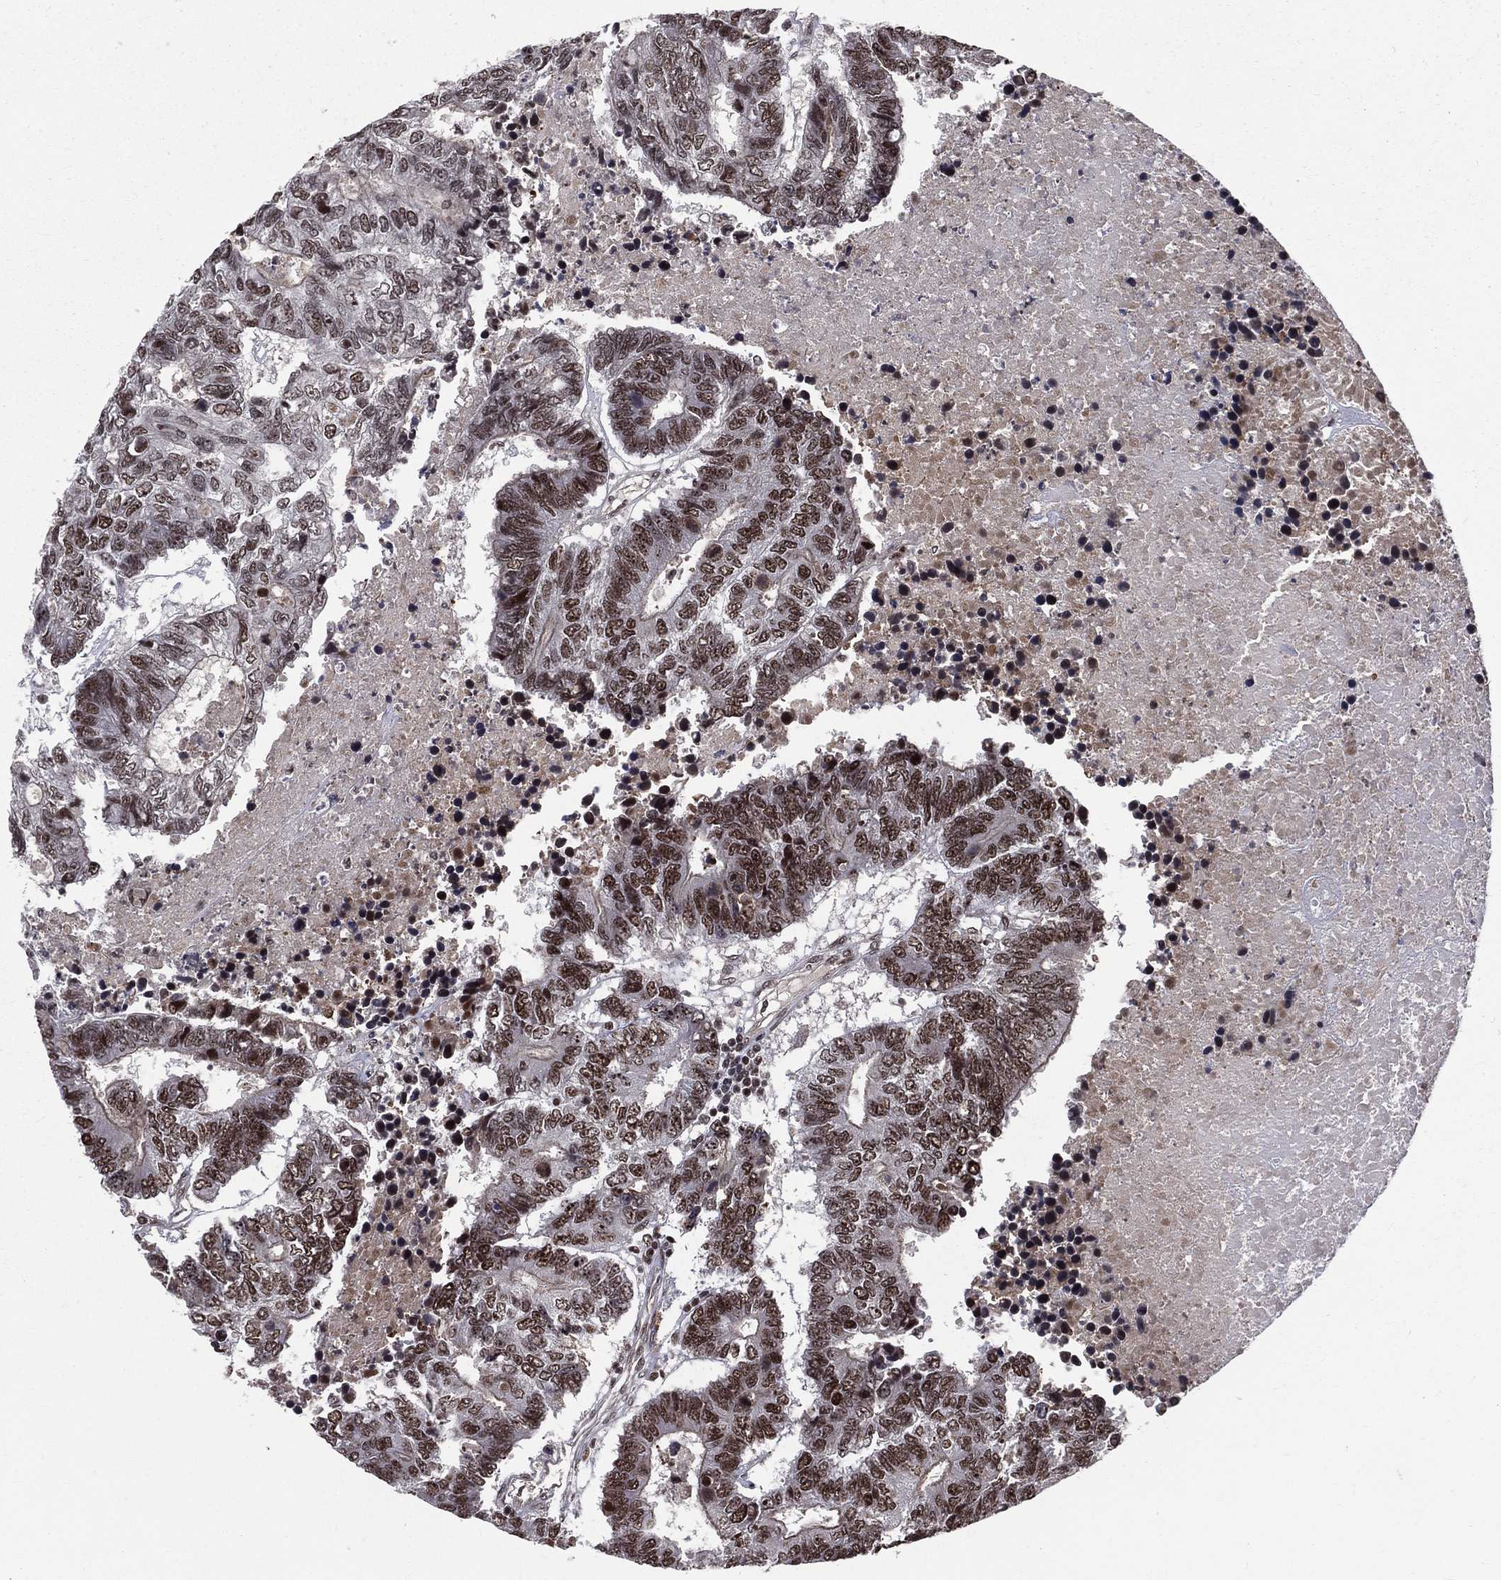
{"staining": {"intensity": "moderate", "quantity": ">75%", "location": "nuclear"}, "tissue": "colorectal cancer", "cell_type": "Tumor cells", "image_type": "cancer", "snomed": [{"axis": "morphology", "description": "Adenocarcinoma, NOS"}, {"axis": "topography", "description": "Colon"}], "caption": "Immunohistochemistry photomicrograph of neoplastic tissue: colorectal cancer (adenocarcinoma) stained using immunohistochemistry displays medium levels of moderate protein expression localized specifically in the nuclear of tumor cells, appearing as a nuclear brown color.", "gene": "SMC3", "patient": {"sex": "female", "age": 48}}